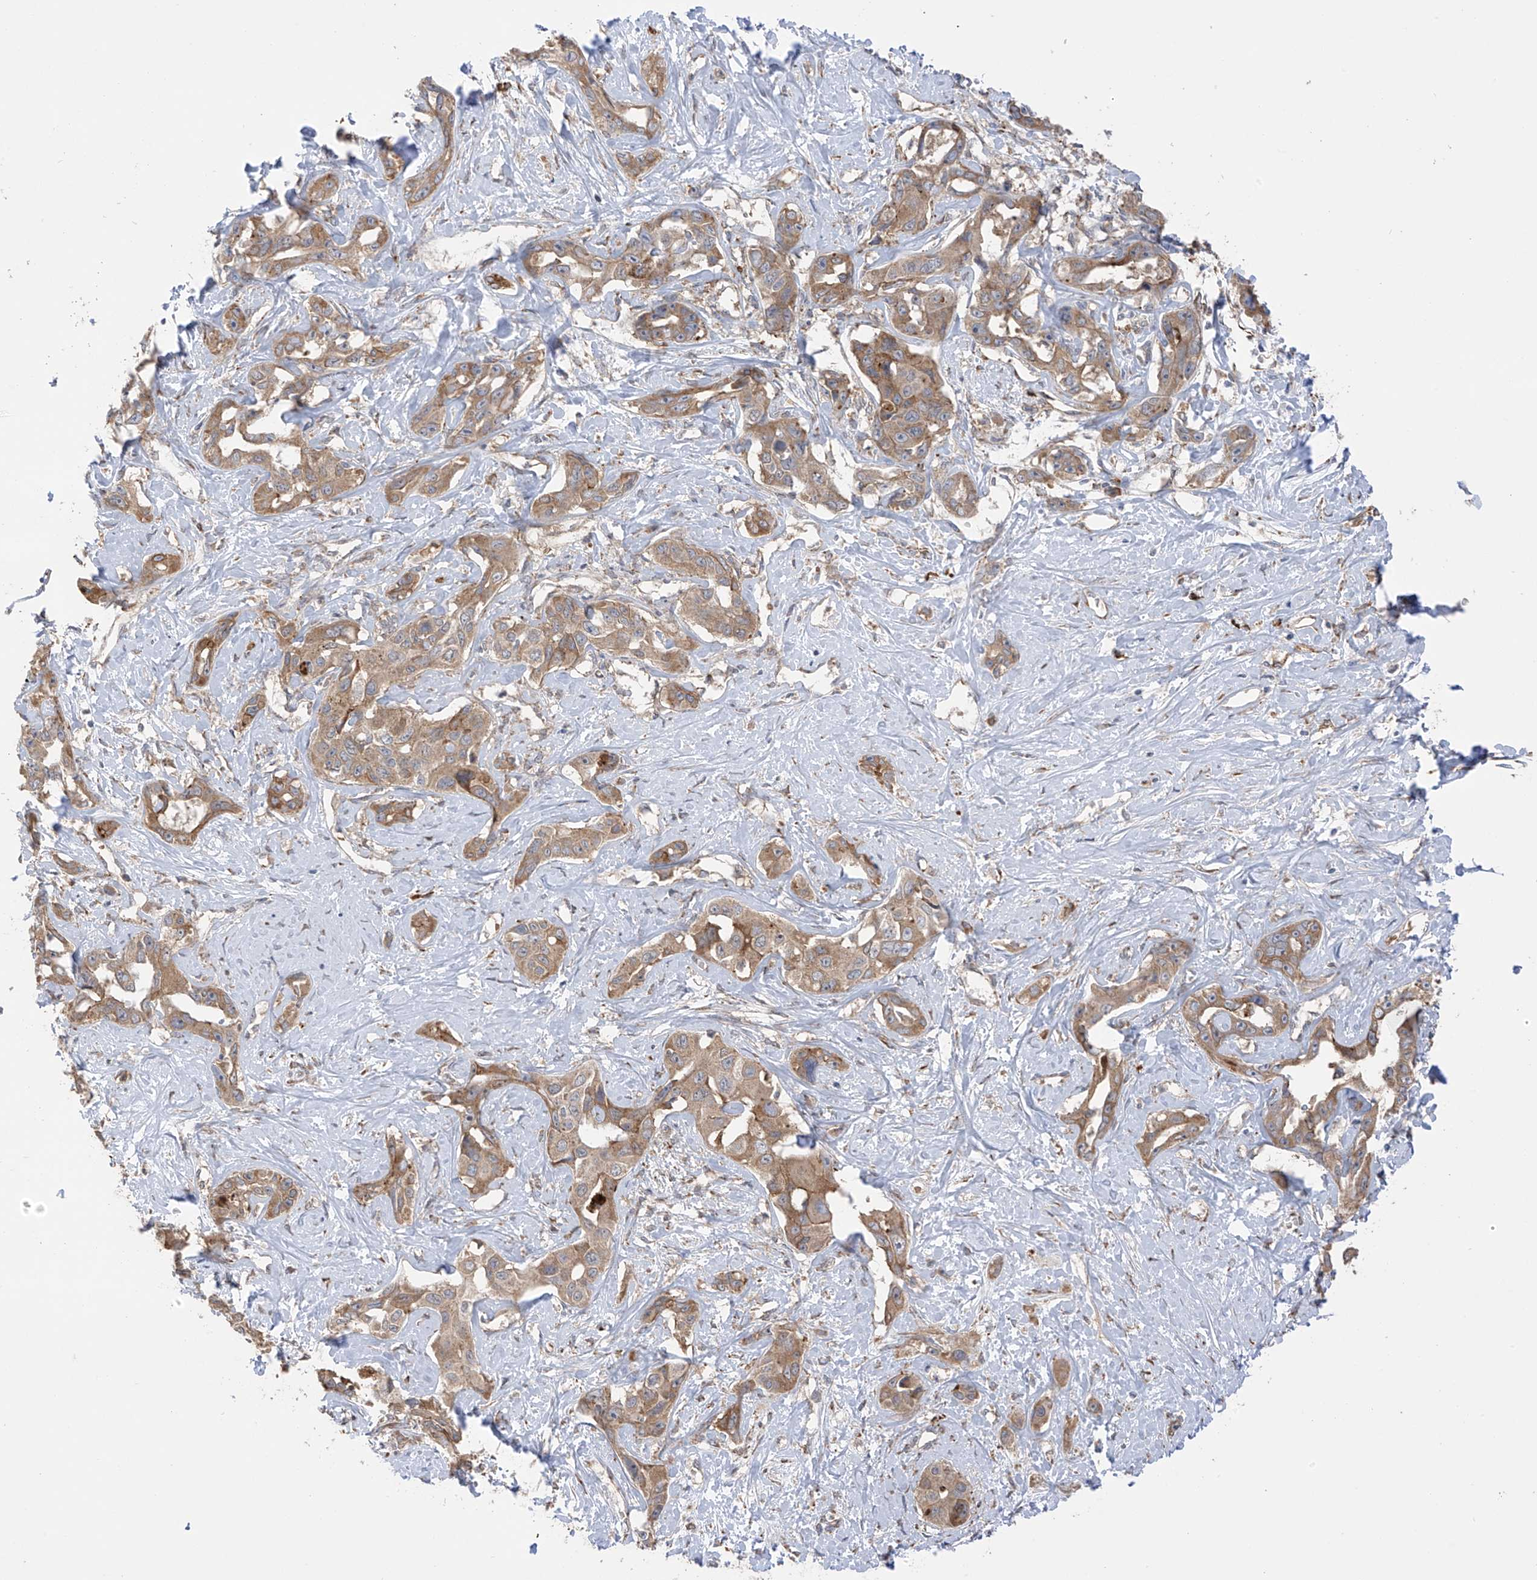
{"staining": {"intensity": "moderate", "quantity": ">75%", "location": "cytoplasmic/membranous"}, "tissue": "liver cancer", "cell_type": "Tumor cells", "image_type": "cancer", "snomed": [{"axis": "morphology", "description": "Cholangiocarcinoma"}, {"axis": "topography", "description": "Liver"}], "caption": "Liver cancer (cholangiocarcinoma) stained for a protein exhibits moderate cytoplasmic/membranous positivity in tumor cells.", "gene": "KIAA1522", "patient": {"sex": "male", "age": 59}}